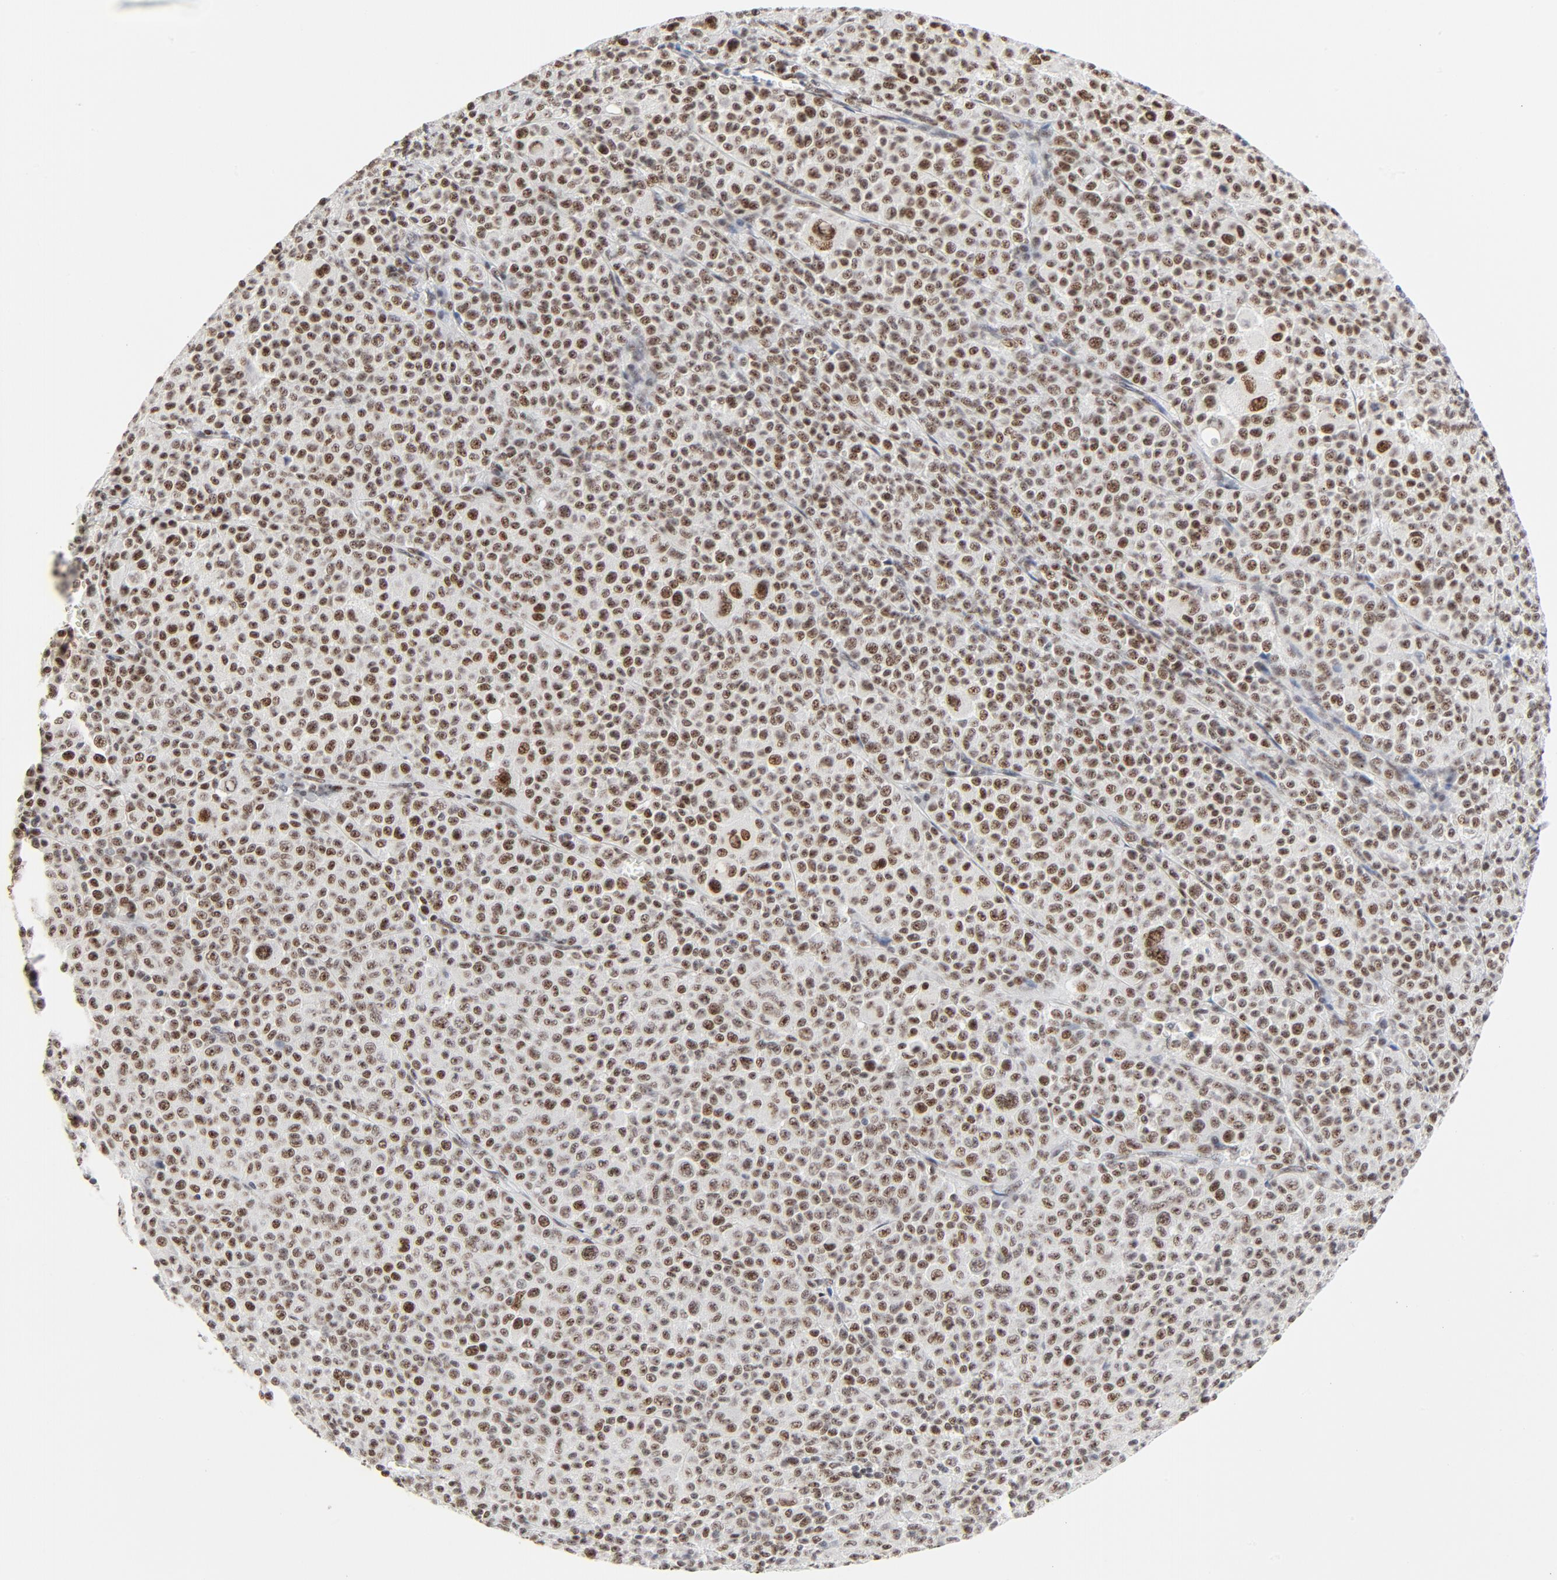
{"staining": {"intensity": "moderate", "quantity": ">75%", "location": "nuclear"}, "tissue": "melanoma", "cell_type": "Tumor cells", "image_type": "cancer", "snomed": [{"axis": "morphology", "description": "Malignant melanoma, Metastatic site"}, {"axis": "topography", "description": "Skin"}], "caption": "Brown immunohistochemical staining in human melanoma demonstrates moderate nuclear positivity in approximately >75% of tumor cells.", "gene": "GTF2H1", "patient": {"sex": "female", "age": 74}}